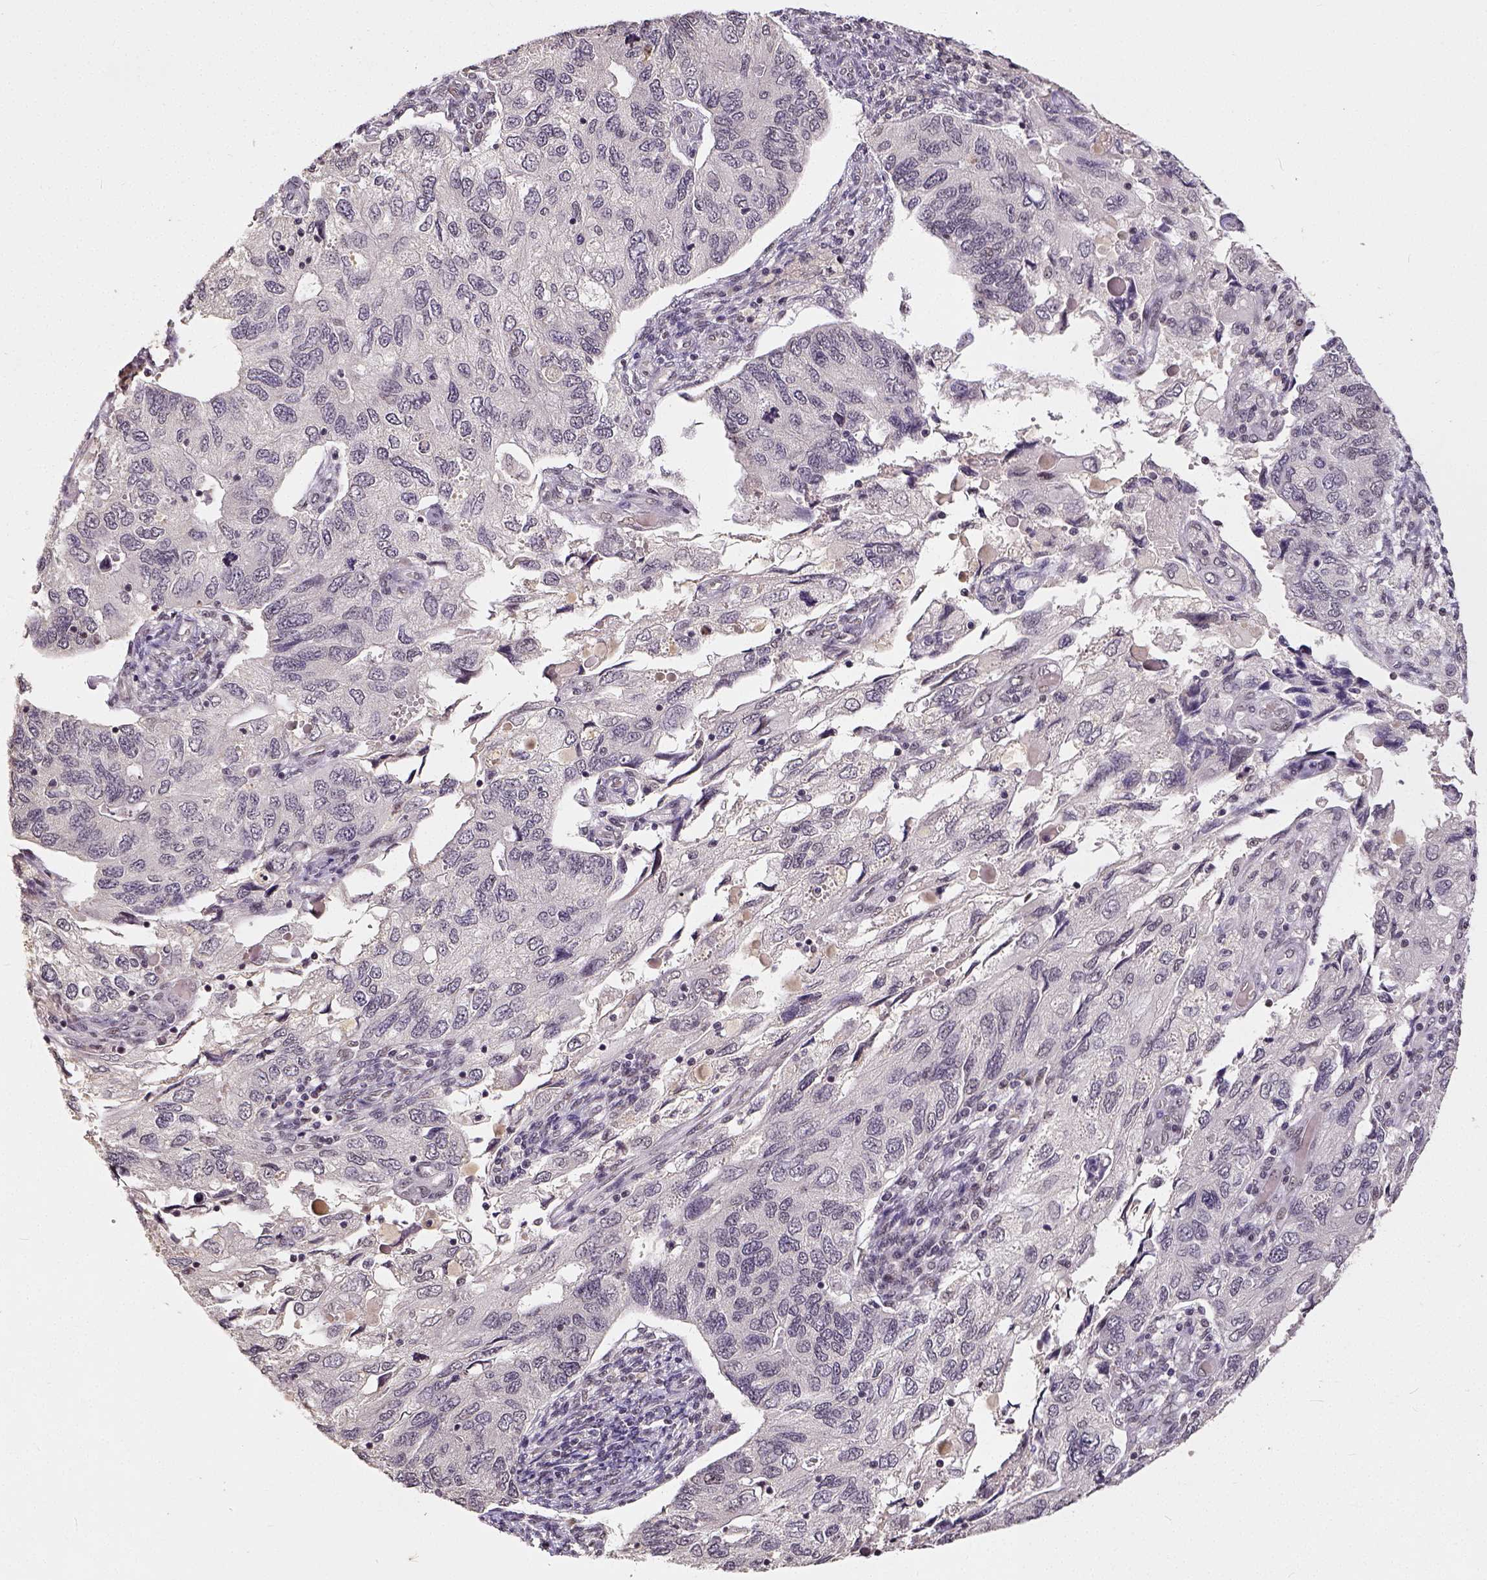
{"staining": {"intensity": "negative", "quantity": "none", "location": "none"}, "tissue": "endometrial cancer", "cell_type": "Tumor cells", "image_type": "cancer", "snomed": [{"axis": "morphology", "description": "Carcinoma, NOS"}, {"axis": "topography", "description": "Uterus"}], "caption": "Protein analysis of carcinoma (endometrial) exhibits no significant positivity in tumor cells. (DAB IHC, high magnification).", "gene": "ATRX", "patient": {"sex": "female", "age": 76}}